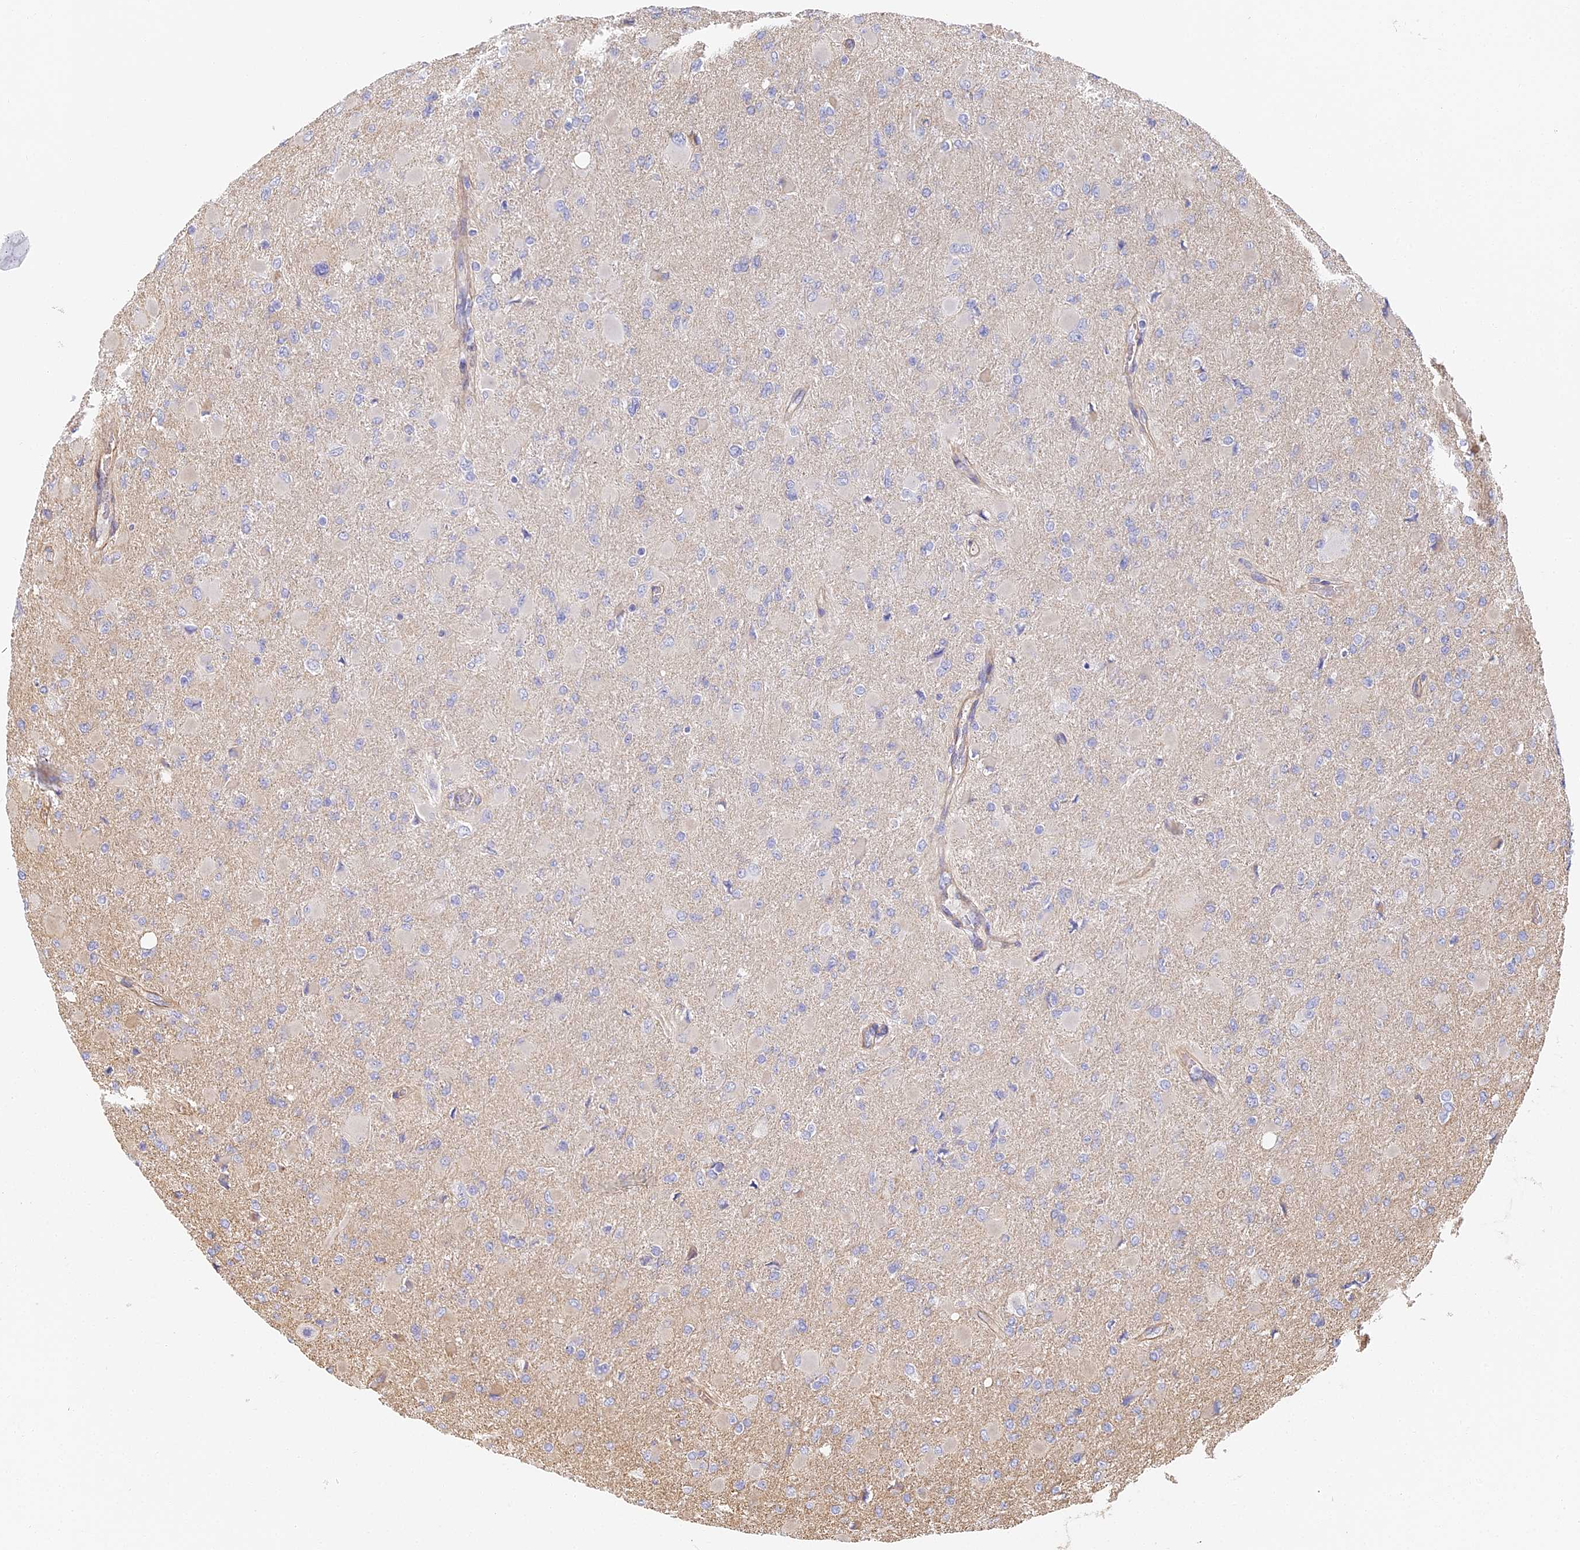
{"staining": {"intensity": "negative", "quantity": "none", "location": "none"}, "tissue": "glioma", "cell_type": "Tumor cells", "image_type": "cancer", "snomed": [{"axis": "morphology", "description": "Glioma, malignant, High grade"}, {"axis": "topography", "description": "Cerebral cortex"}], "caption": "Immunohistochemistry photomicrograph of human glioma stained for a protein (brown), which displays no expression in tumor cells.", "gene": "CCDC30", "patient": {"sex": "female", "age": 36}}